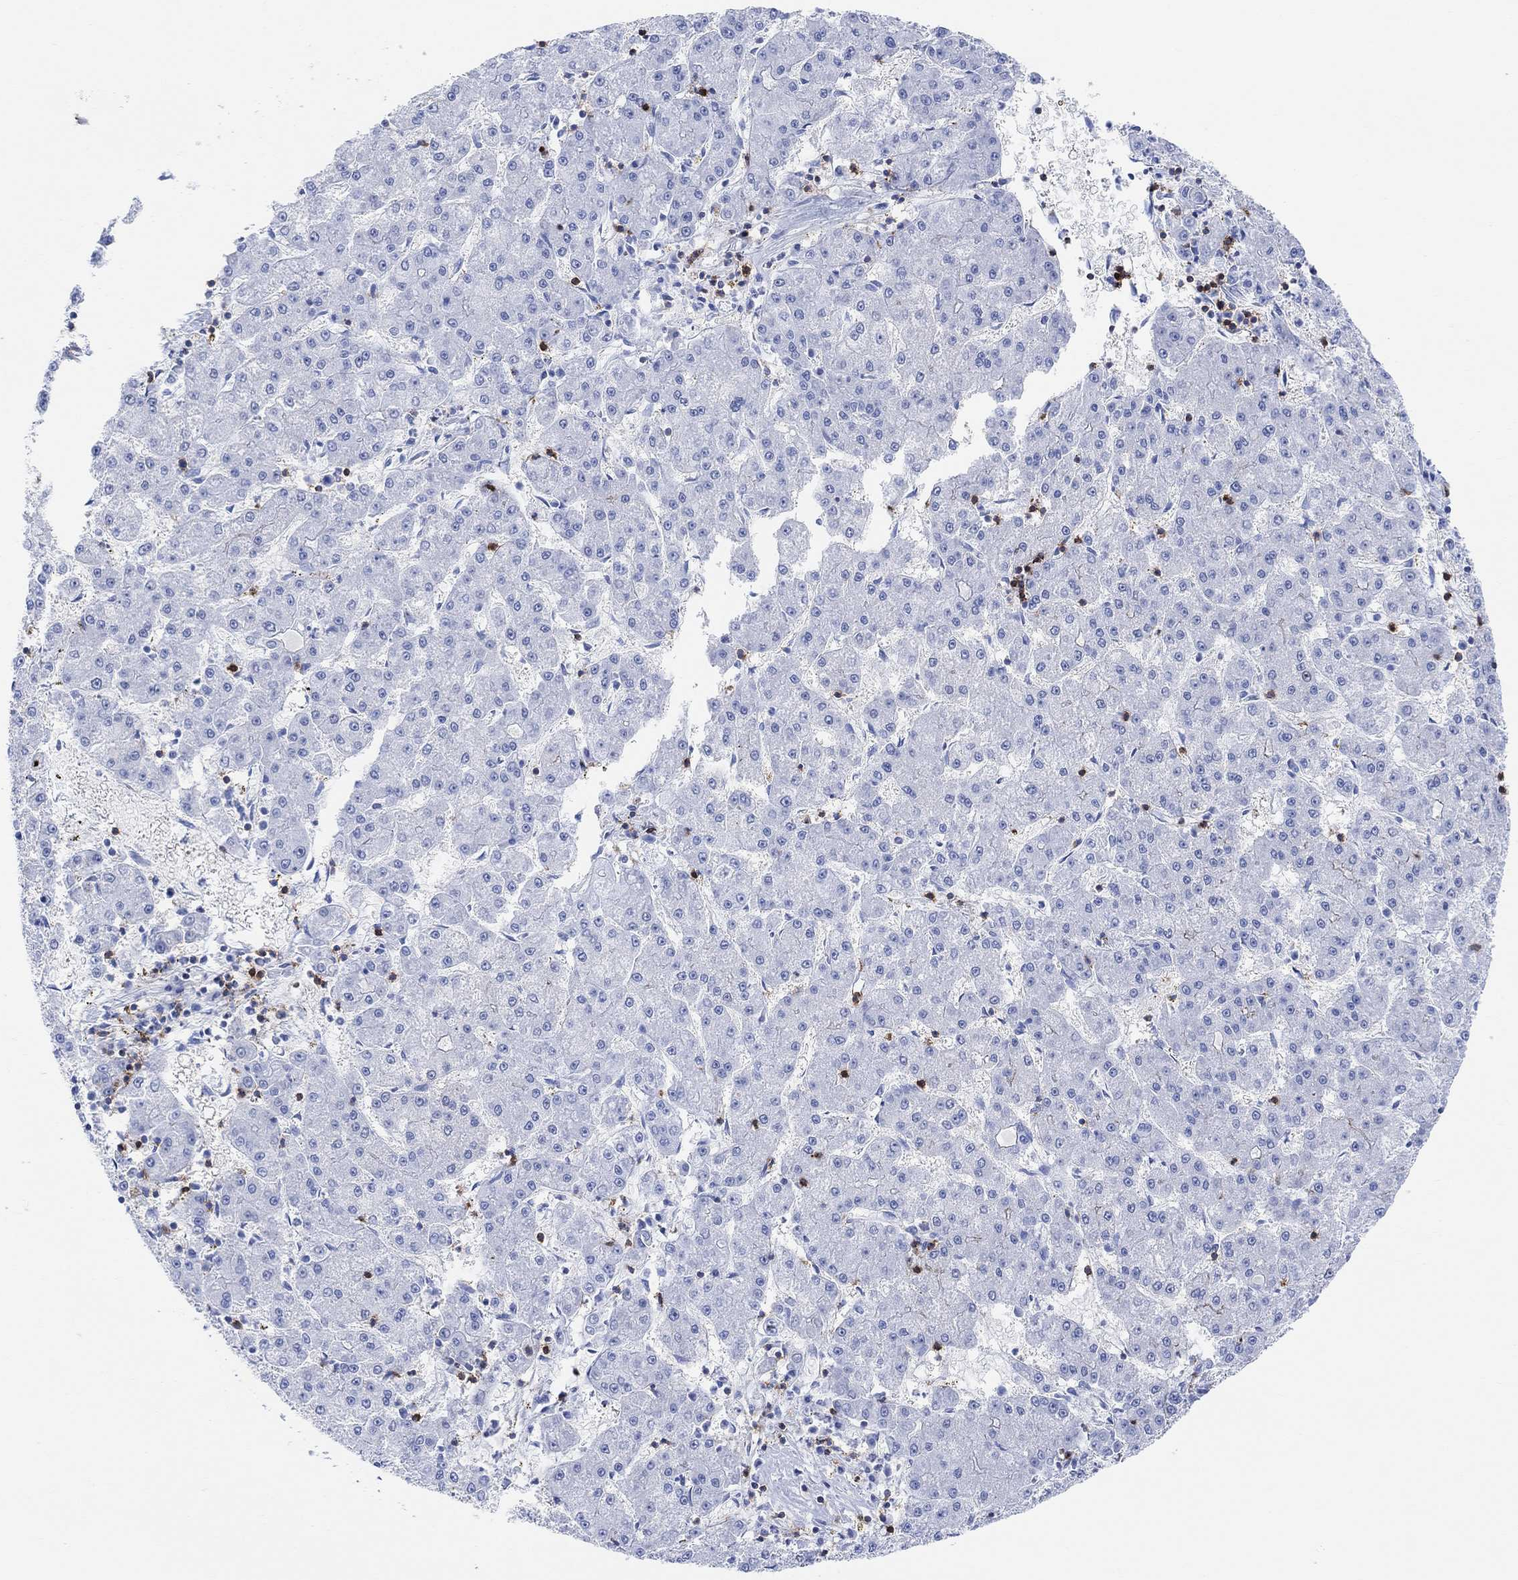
{"staining": {"intensity": "negative", "quantity": "none", "location": "none"}, "tissue": "liver cancer", "cell_type": "Tumor cells", "image_type": "cancer", "snomed": [{"axis": "morphology", "description": "Carcinoma, Hepatocellular, NOS"}, {"axis": "topography", "description": "Liver"}], "caption": "Immunohistochemistry (IHC) photomicrograph of neoplastic tissue: hepatocellular carcinoma (liver) stained with DAB demonstrates no significant protein positivity in tumor cells.", "gene": "GPR65", "patient": {"sex": "male", "age": 73}}